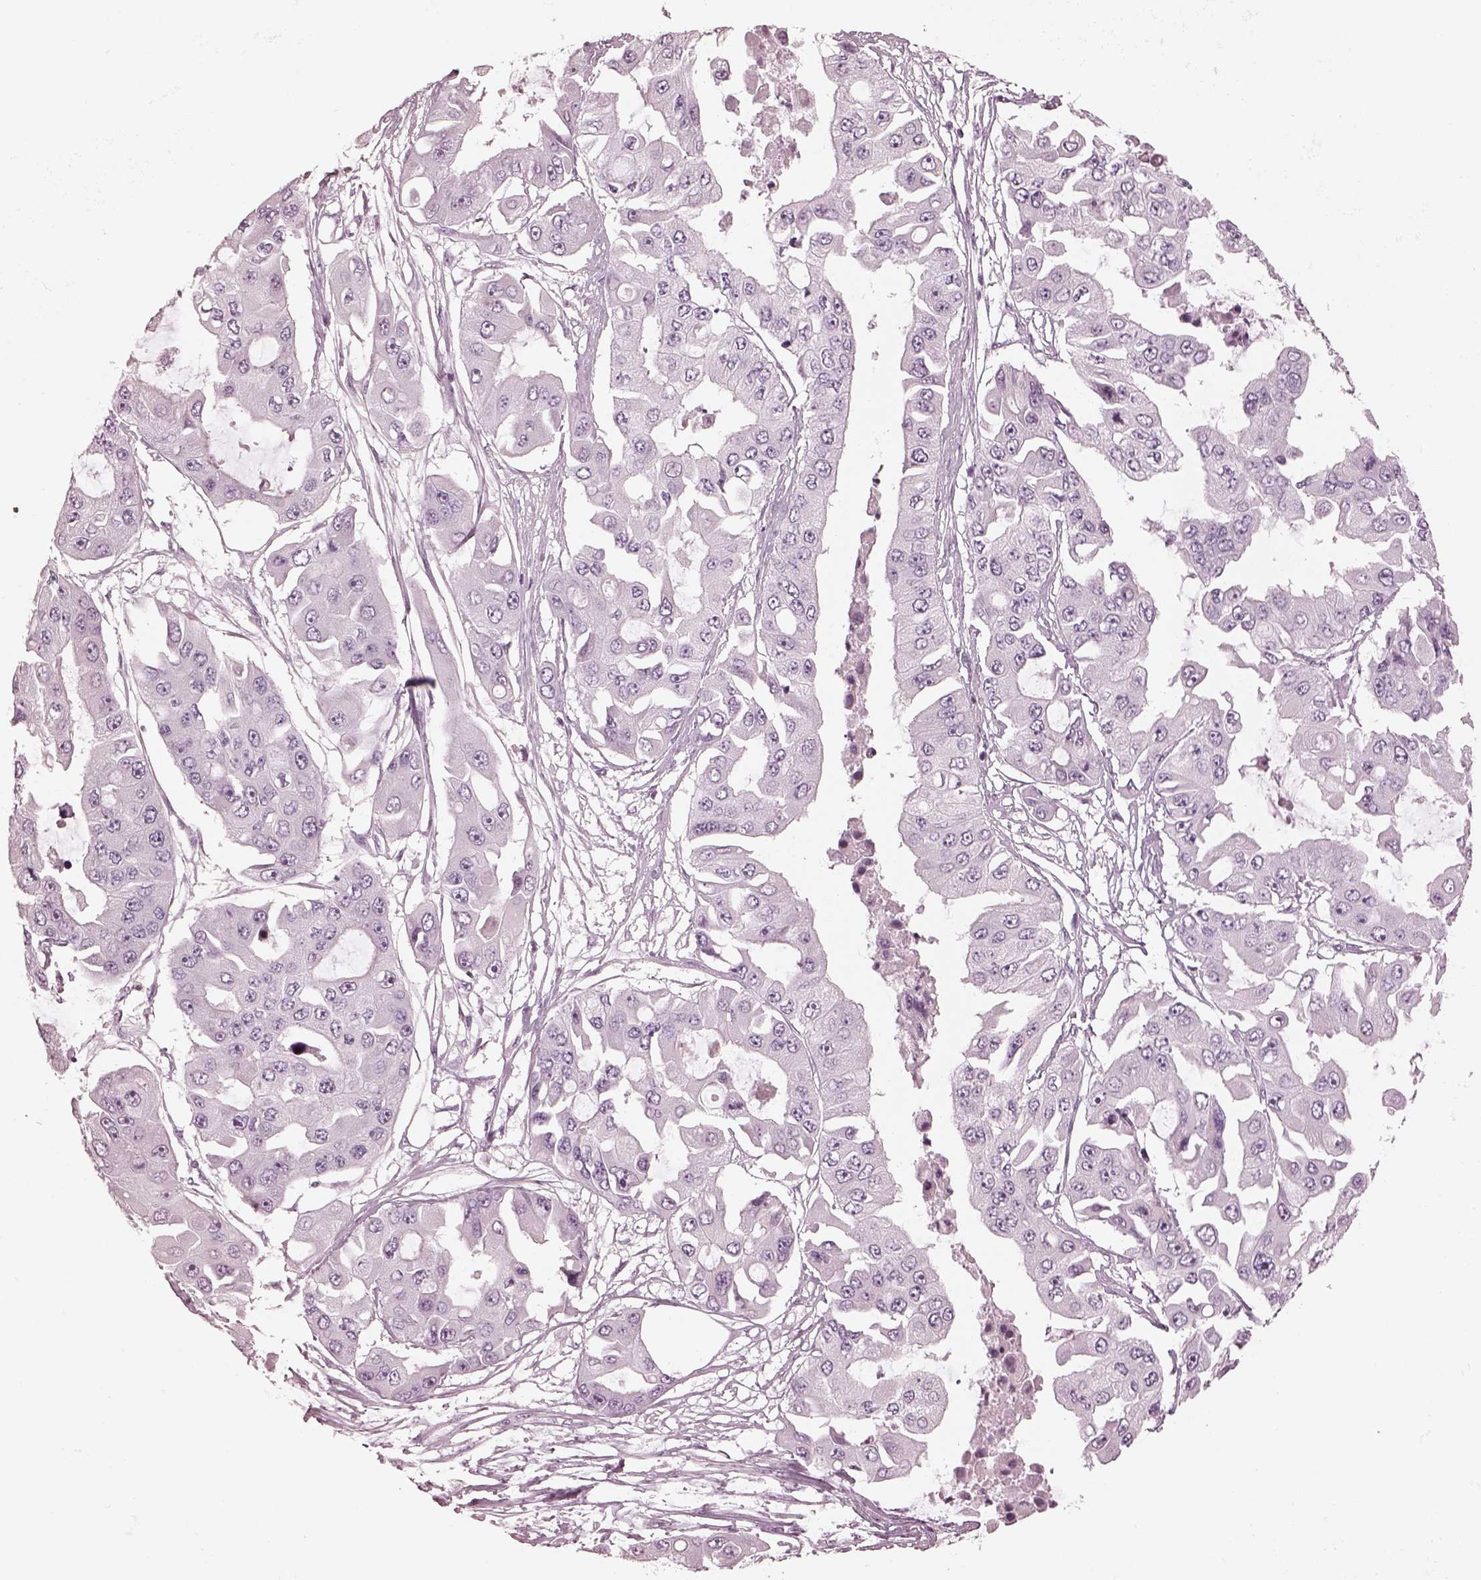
{"staining": {"intensity": "negative", "quantity": "none", "location": "none"}, "tissue": "ovarian cancer", "cell_type": "Tumor cells", "image_type": "cancer", "snomed": [{"axis": "morphology", "description": "Cystadenocarcinoma, serous, NOS"}, {"axis": "topography", "description": "Ovary"}], "caption": "IHC image of ovarian cancer stained for a protein (brown), which reveals no expression in tumor cells.", "gene": "OPN4", "patient": {"sex": "female", "age": 56}}